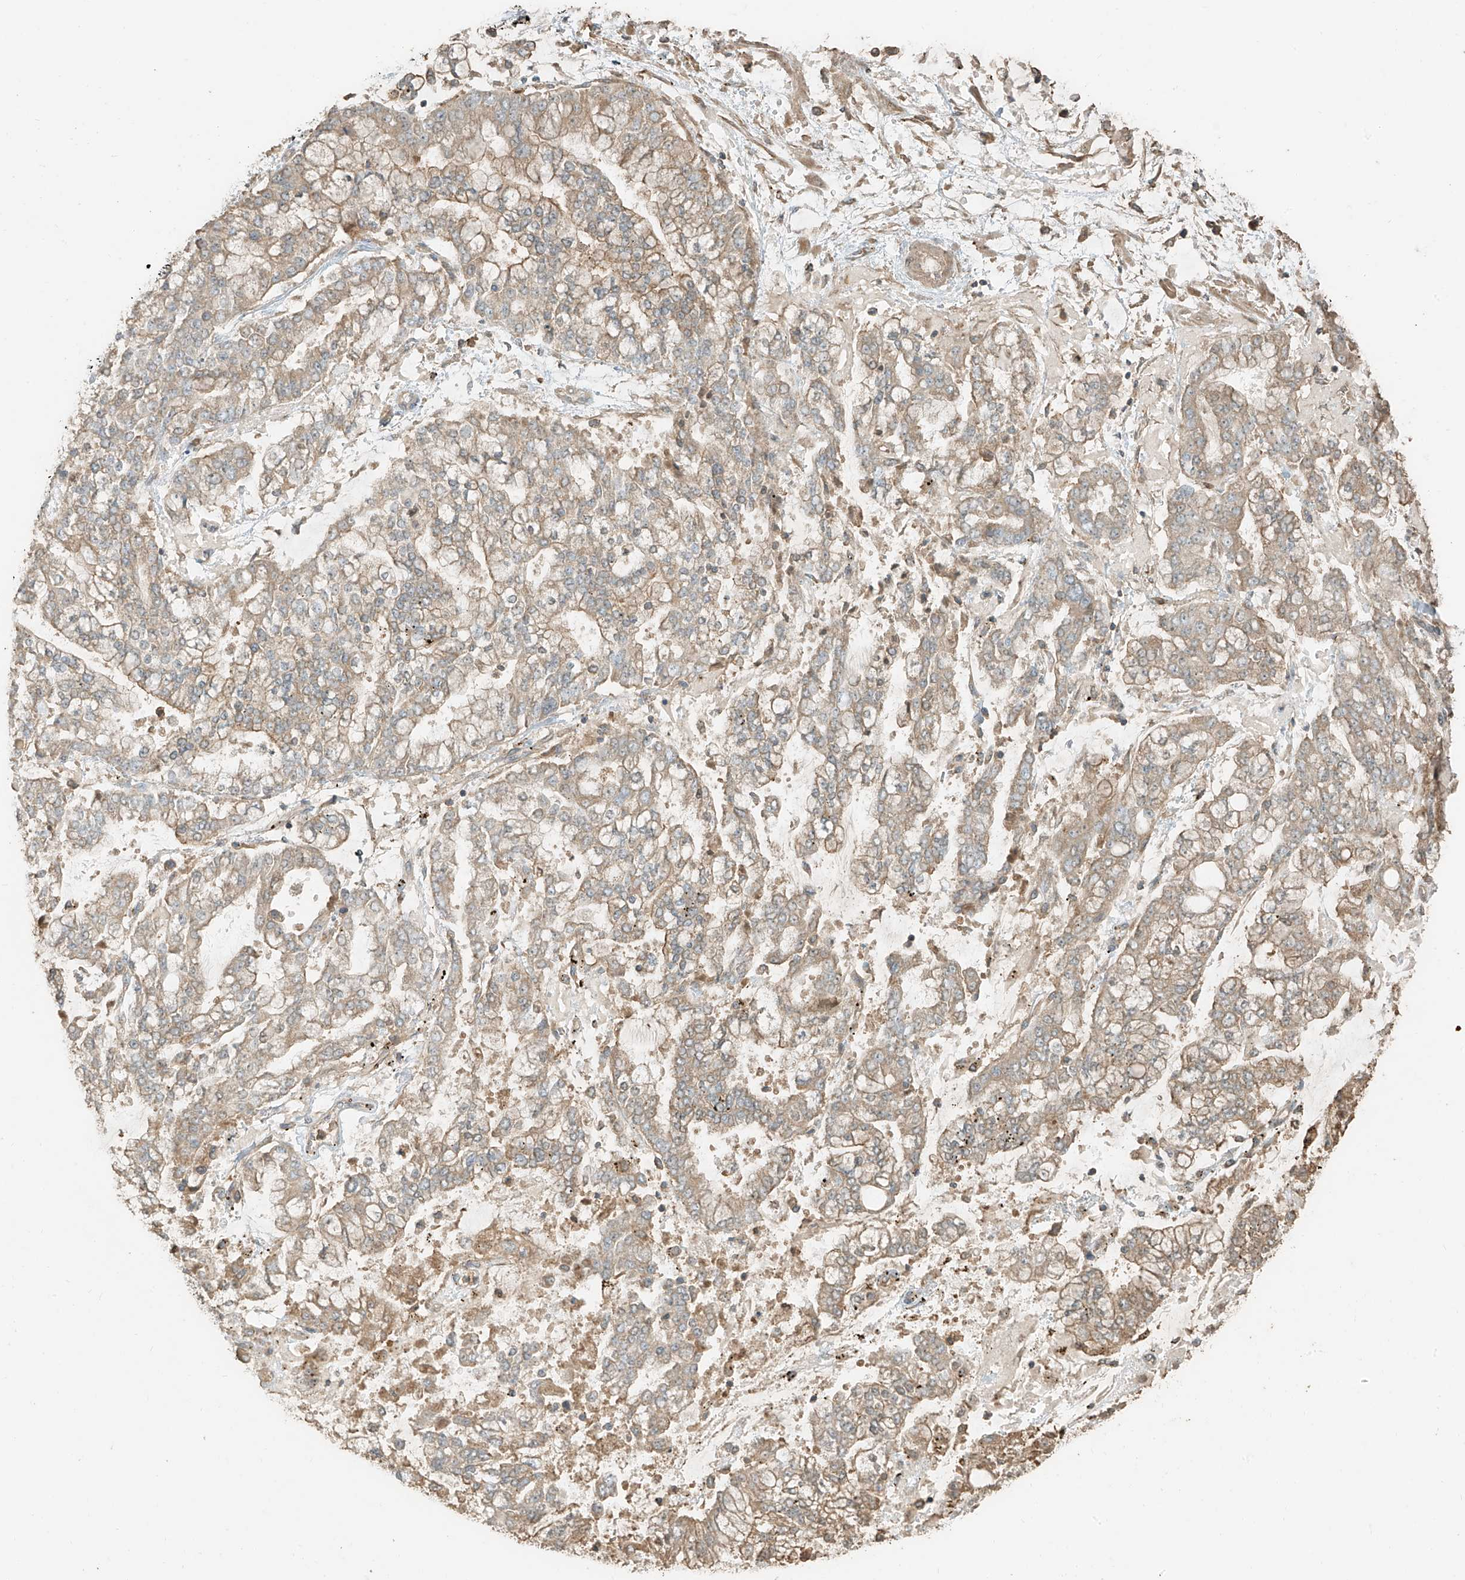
{"staining": {"intensity": "moderate", "quantity": "<25%", "location": "cytoplasmic/membranous"}, "tissue": "stomach cancer", "cell_type": "Tumor cells", "image_type": "cancer", "snomed": [{"axis": "morphology", "description": "Normal tissue, NOS"}, {"axis": "morphology", "description": "Adenocarcinoma, NOS"}, {"axis": "topography", "description": "Stomach, upper"}, {"axis": "topography", "description": "Stomach"}], "caption": "DAB immunohistochemical staining of human stomach adenocarcinoma shows moderate cytoplasmic/membranous protein expression in about <25% of tumor cells. (brown staining indicates protein expression, while blue staining denotes nuclei).", "gene": "RFTN2", "patient": {"sex": "male", "age": 76}}